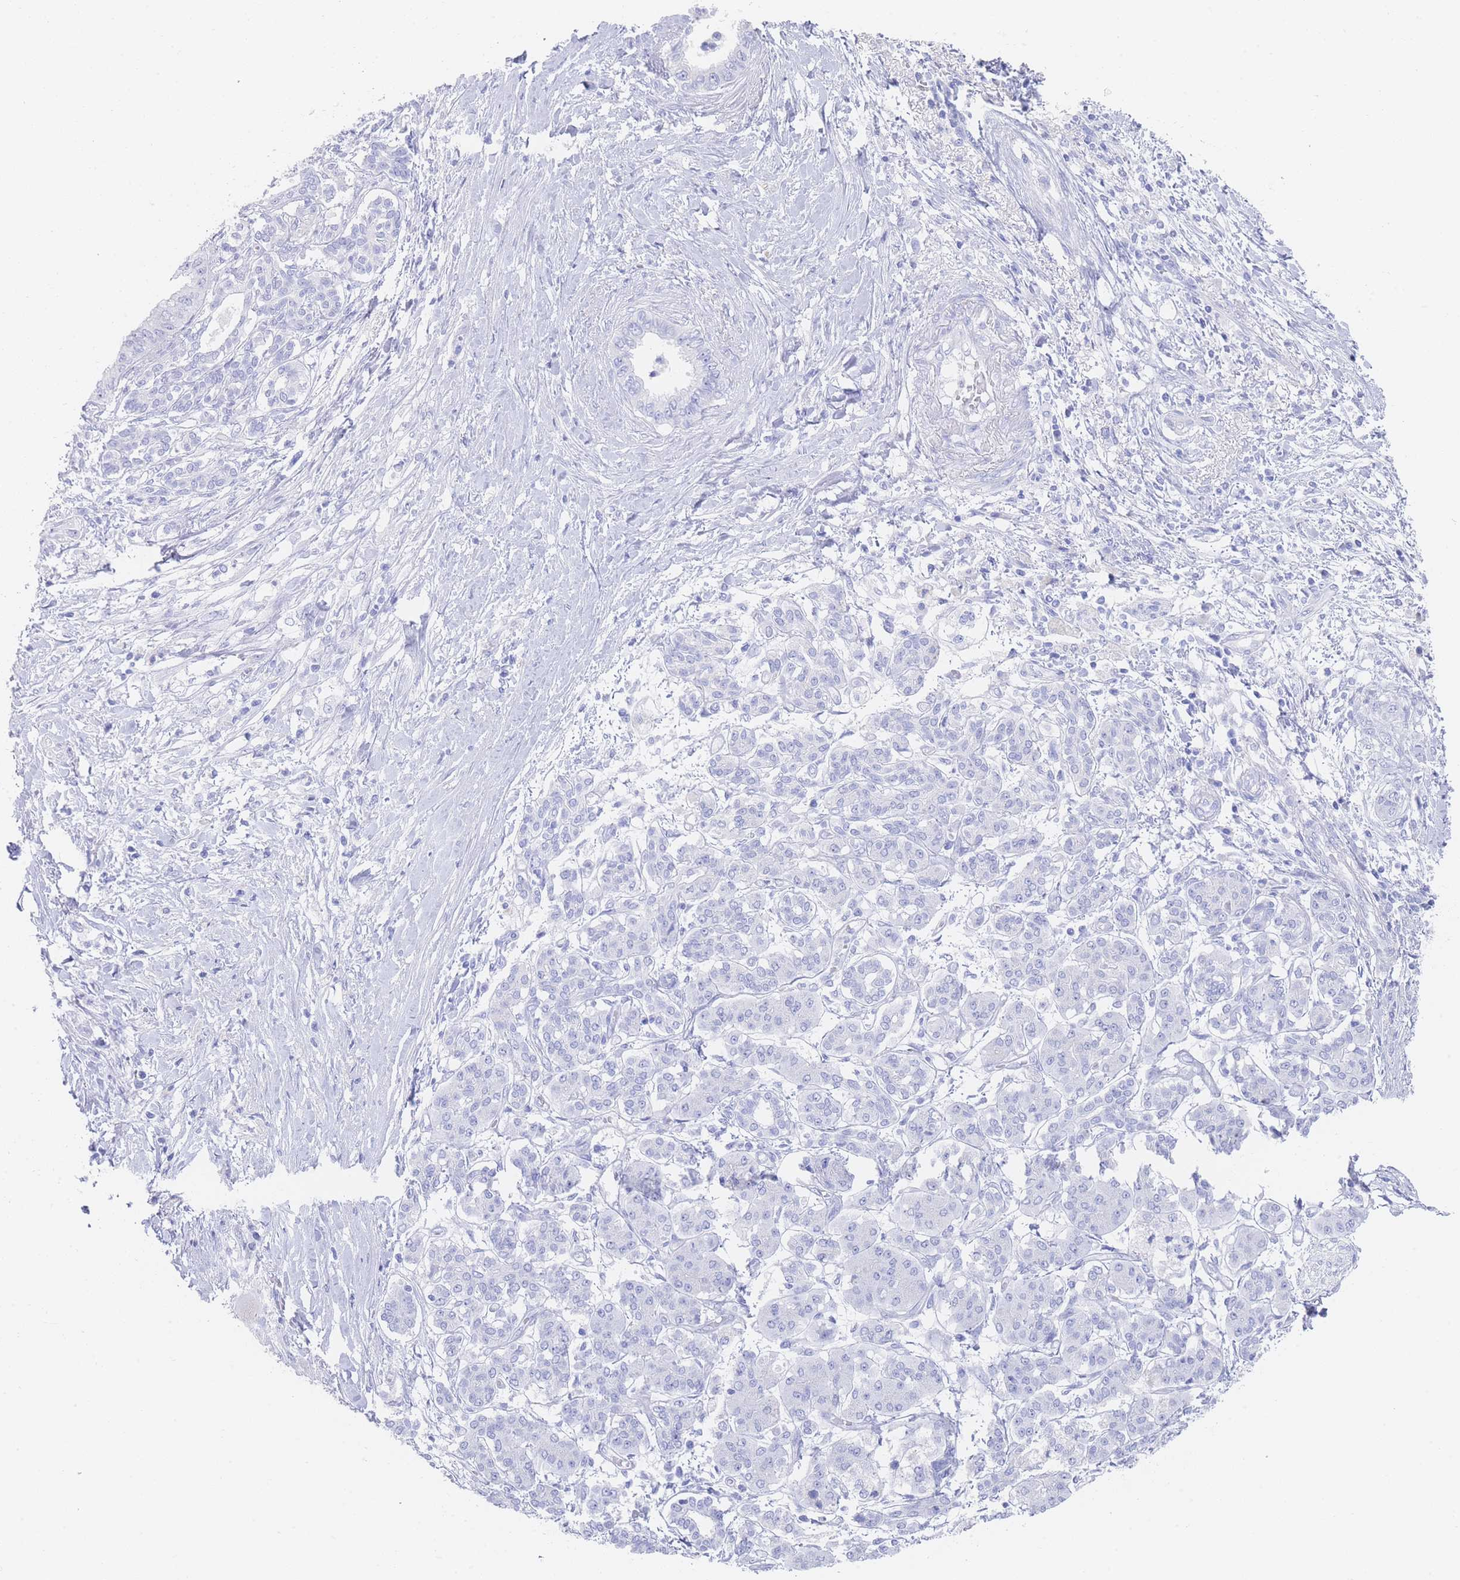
{"staining": {"intensity": "negative", "quantity": "none", "location": "none"}, "tissue": "pancreatic cancer", "cell_type": "Tumor cells", "image_type": "cancer", "snomed": [{"axis": "morphology", "description": "Adenocarcinoma, NOS"}, {"axis": "topography", "description": "Pancreas"}], "caption": "Tumor cells show no significant protein staining in adenocarcinoma (pancreatic).", "gene": "LRRC37A", "patient": {"sex": "male", "age": 58}}